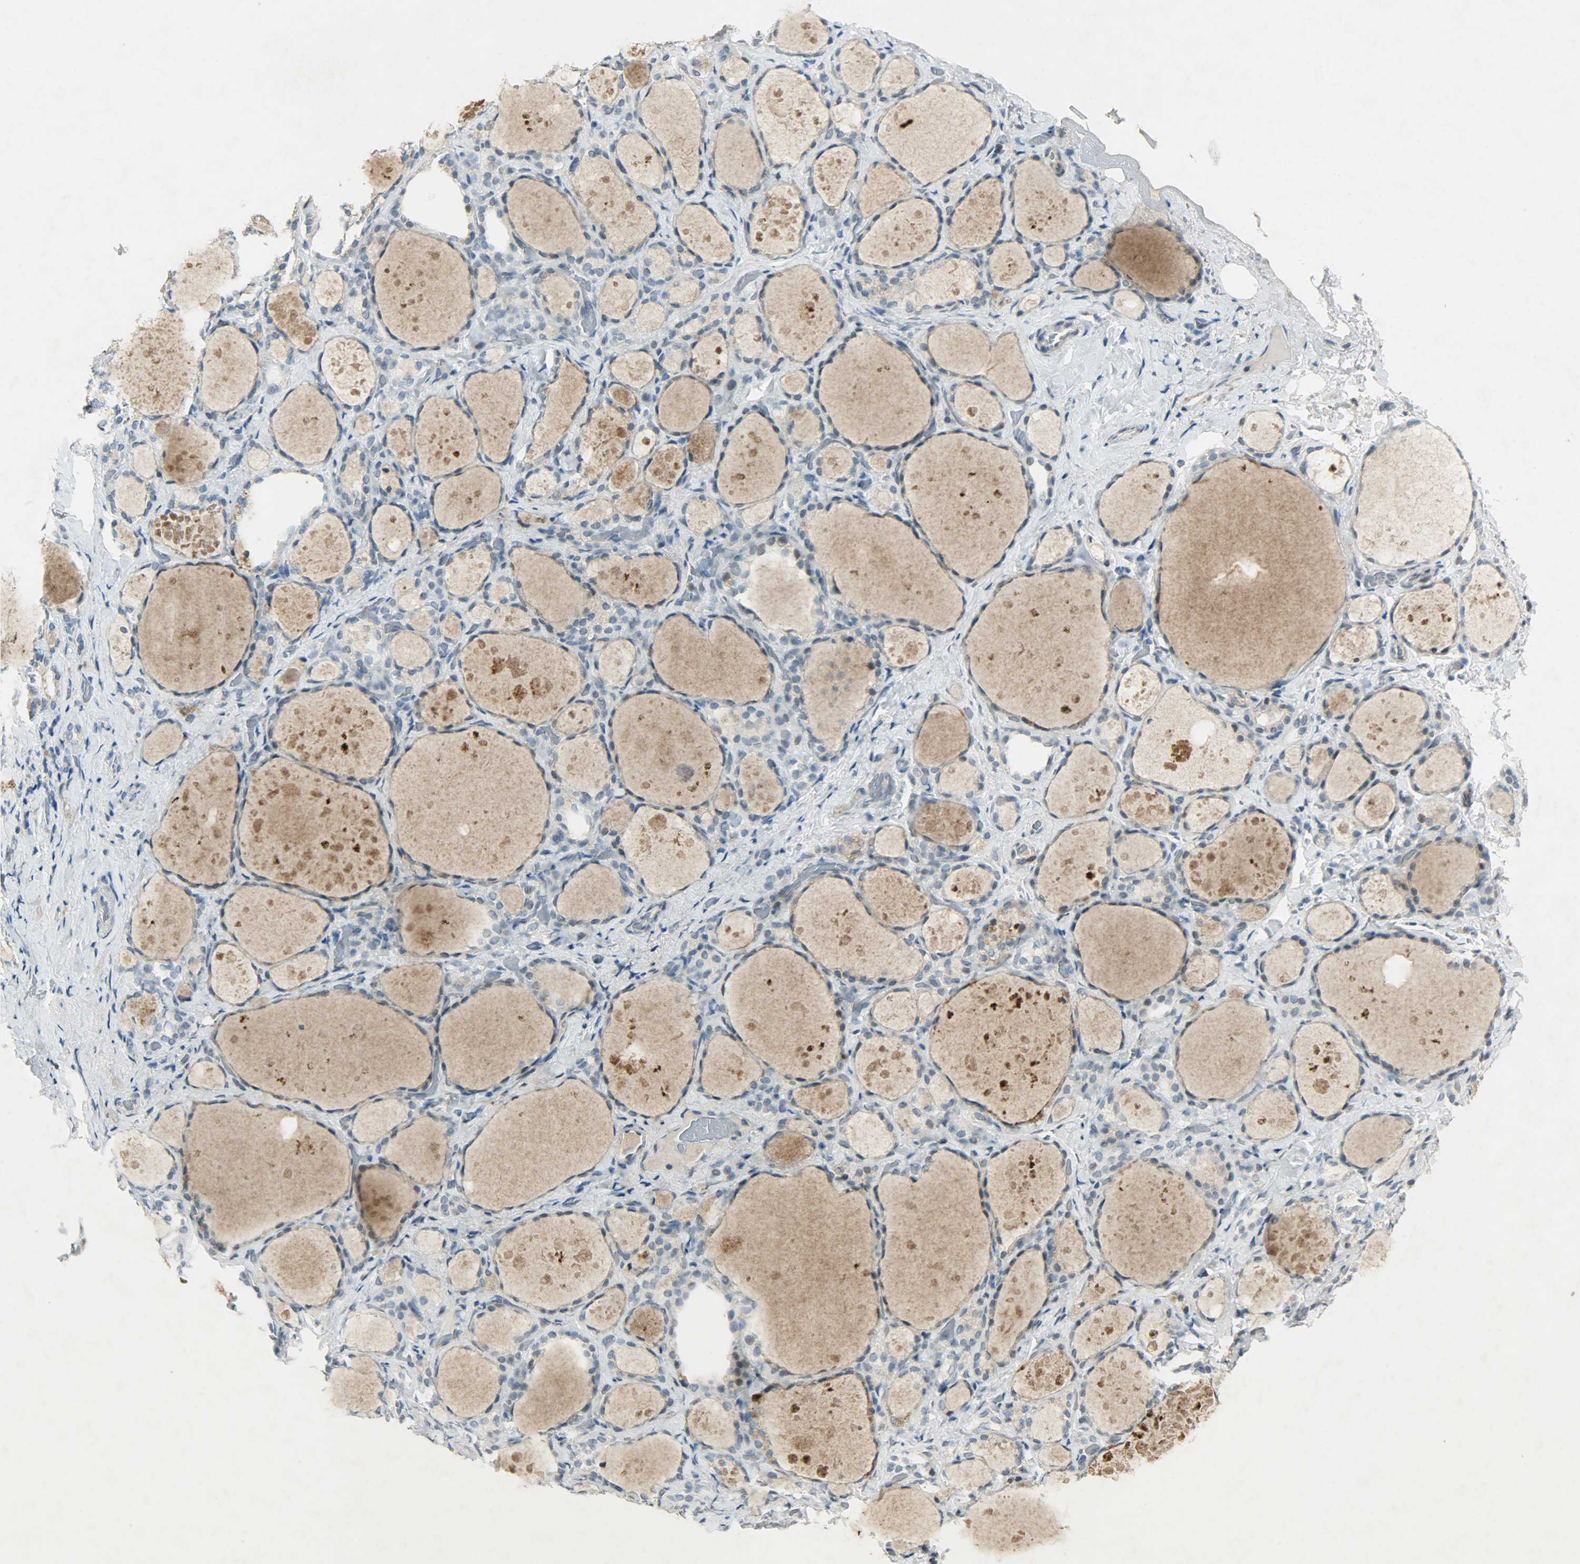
{"staining": {"intensity": "weak", "quantity": "<25%", "location": "nuclear"}, "tissue": "thyroid gland", "cell_type": "Glandular cells", "image_type": "normal", "snomed": [{"axis": "morphology", "description": "Normal tissue, NOS"}, {"axis": "topography", "description": "Thyroid gland"}], "caption": "IHC image of benign thyroid gland: thyroid gland stained with DAB (3,3'-diaminobenzidine) exhibits no significant protein expression in glandular cells.", "gene": "AURKB", "patient": {"sex": "female", "age": 75}}